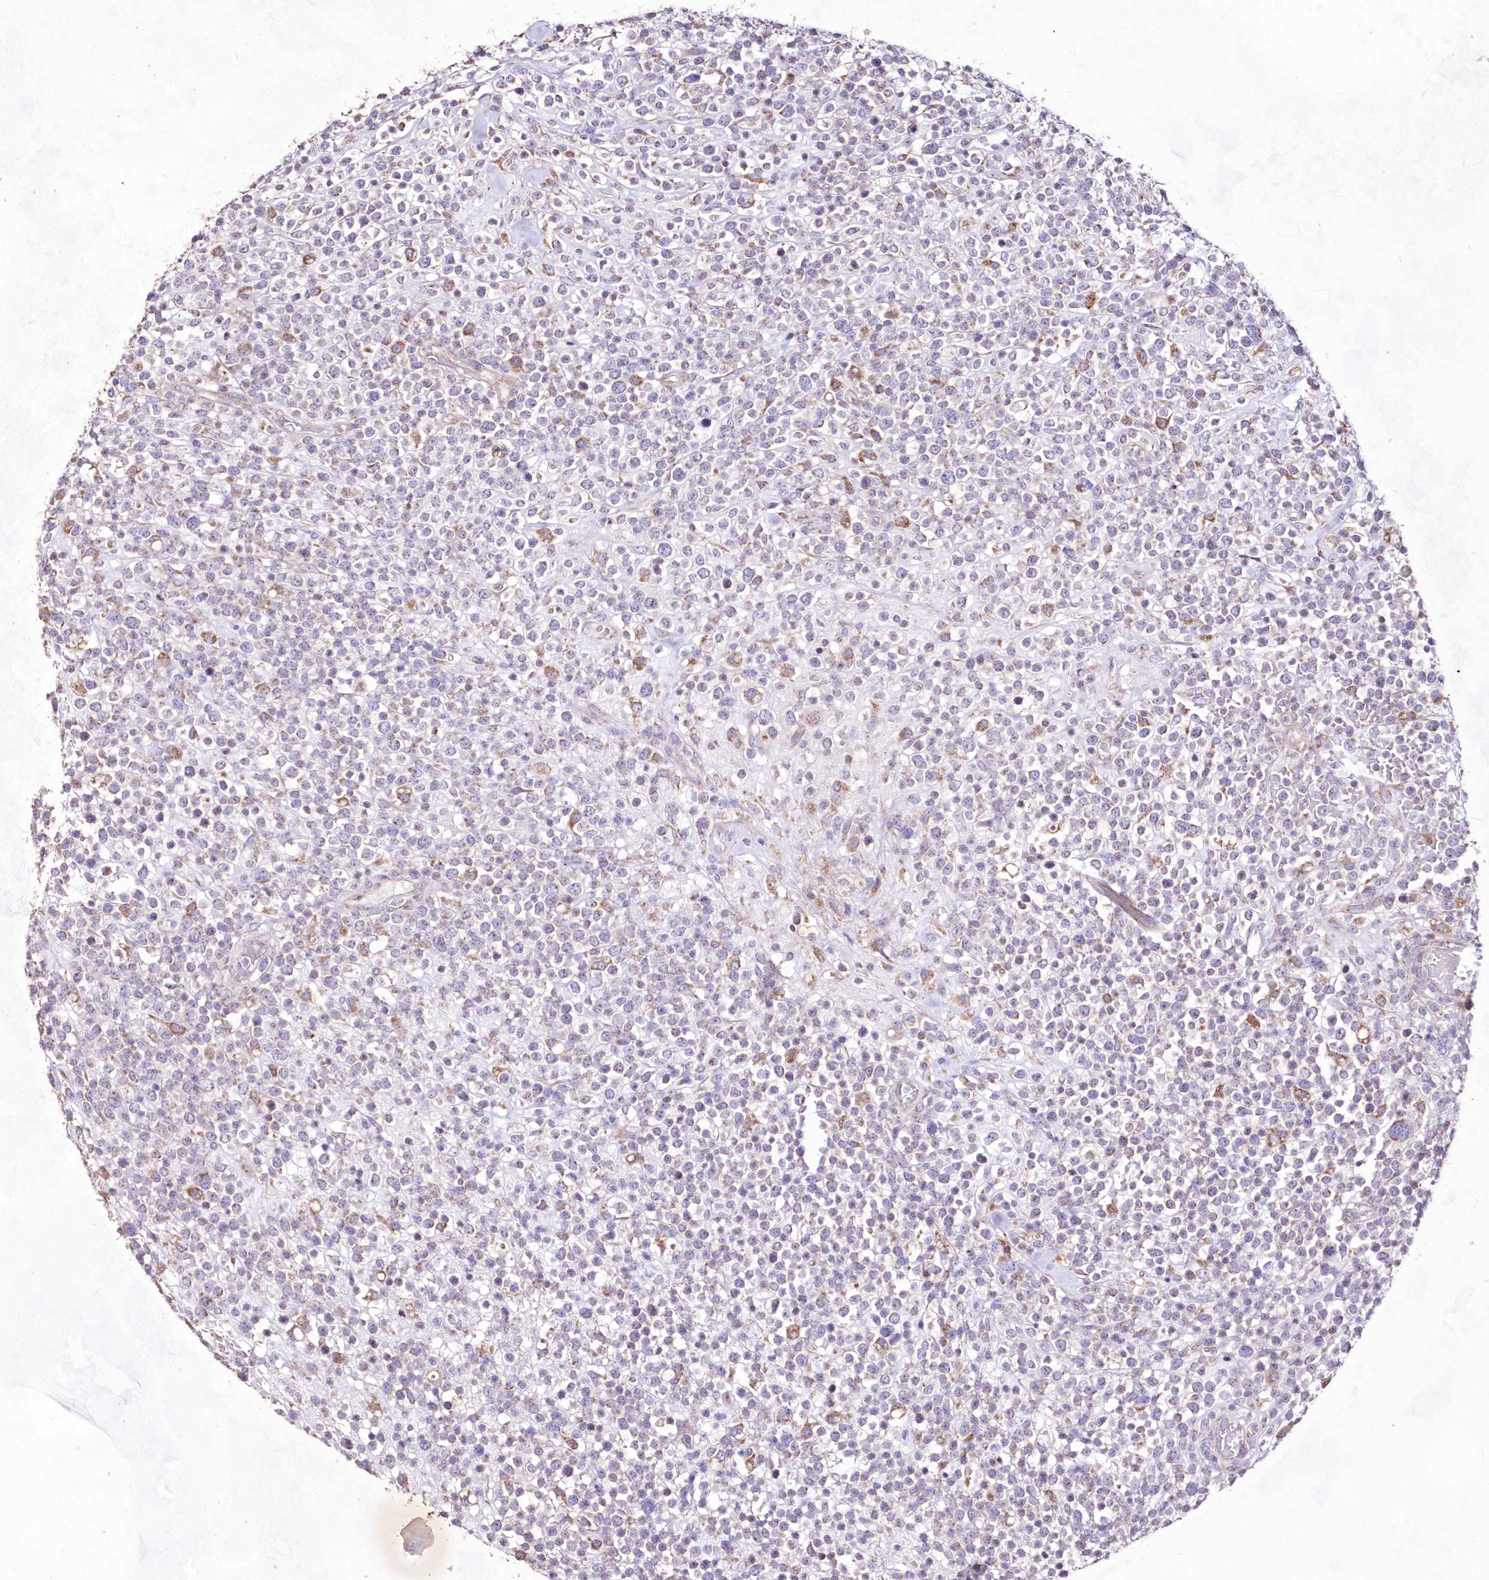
{"staining": {"intensity": "weak", "quantity": "<25%", "location": "cytoplasmic/membranous"}, "tissue": "lymphoma", "cell_type": "Tumor cells", "image_type": "cancer", "snomed": [{"axis": "morphology", "description": "Malignant lymphoma, non-Hodgkin's type, High grade"}, {"axis": "topography", "description": "Colon"}], "caption": "DAB immunohistochemical staining of lymphoma exhibits no significant expression in tumor cells.", "gene": "HADHB", "patient": {"sex": "female", "age": 53}}